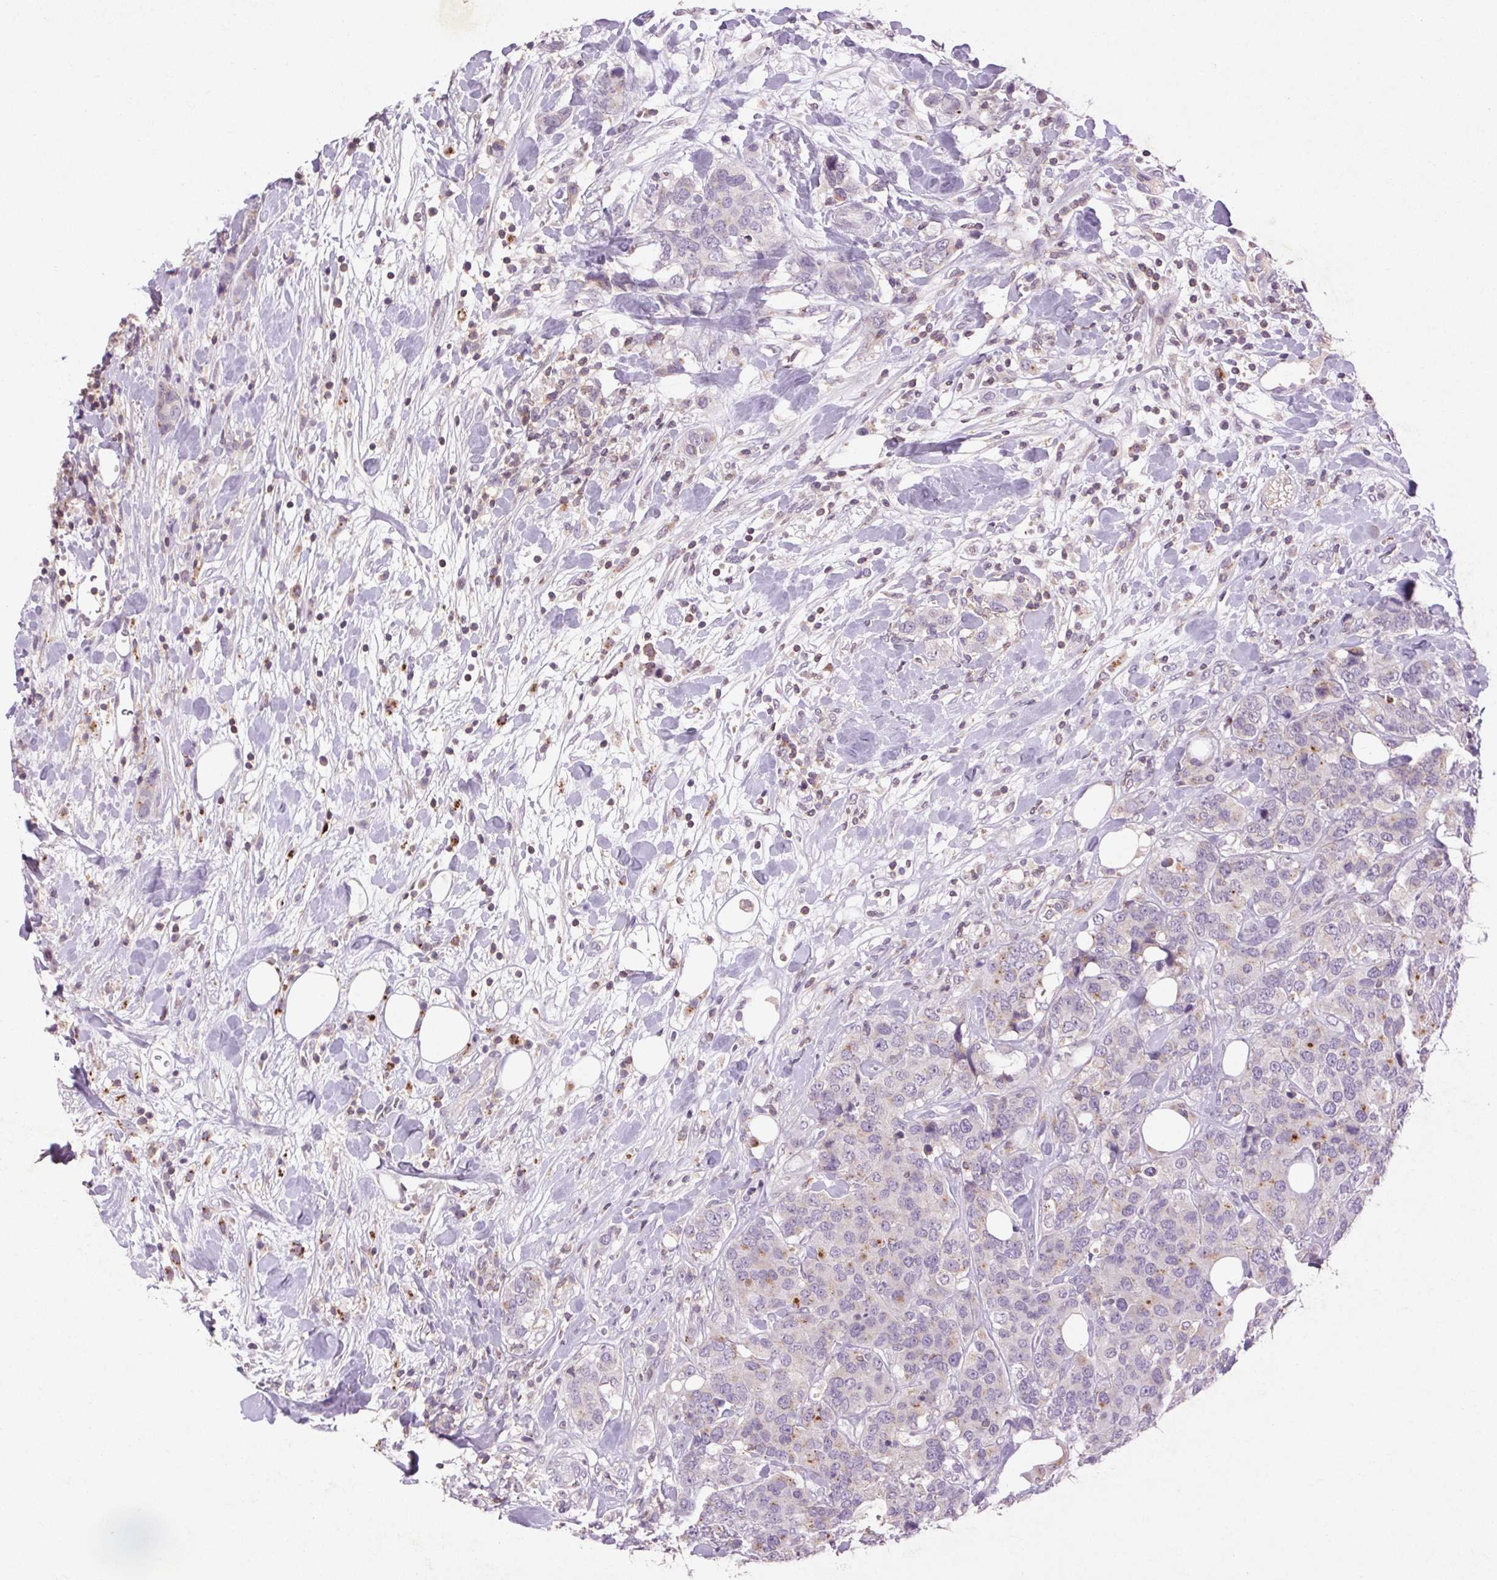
{"staining": {"intensity": "negative", "quantity": "none", "location": "none"}, "tissue": "breast cancer", "cell_type": "Tumor cells", "image_type": "cancer", "snomed": [{"axis": "morphology", "description": "Lobular carcinoma"}, {"axis": "topography", "description": "Breast"}], "caption": "This is an immunohistochemistry micrograph of human breast cancer (lobular carcinoma). There is no positivity in tumor cells.", "gene": "FNDC7", "patient": {"sex": "female", "age": 59}}